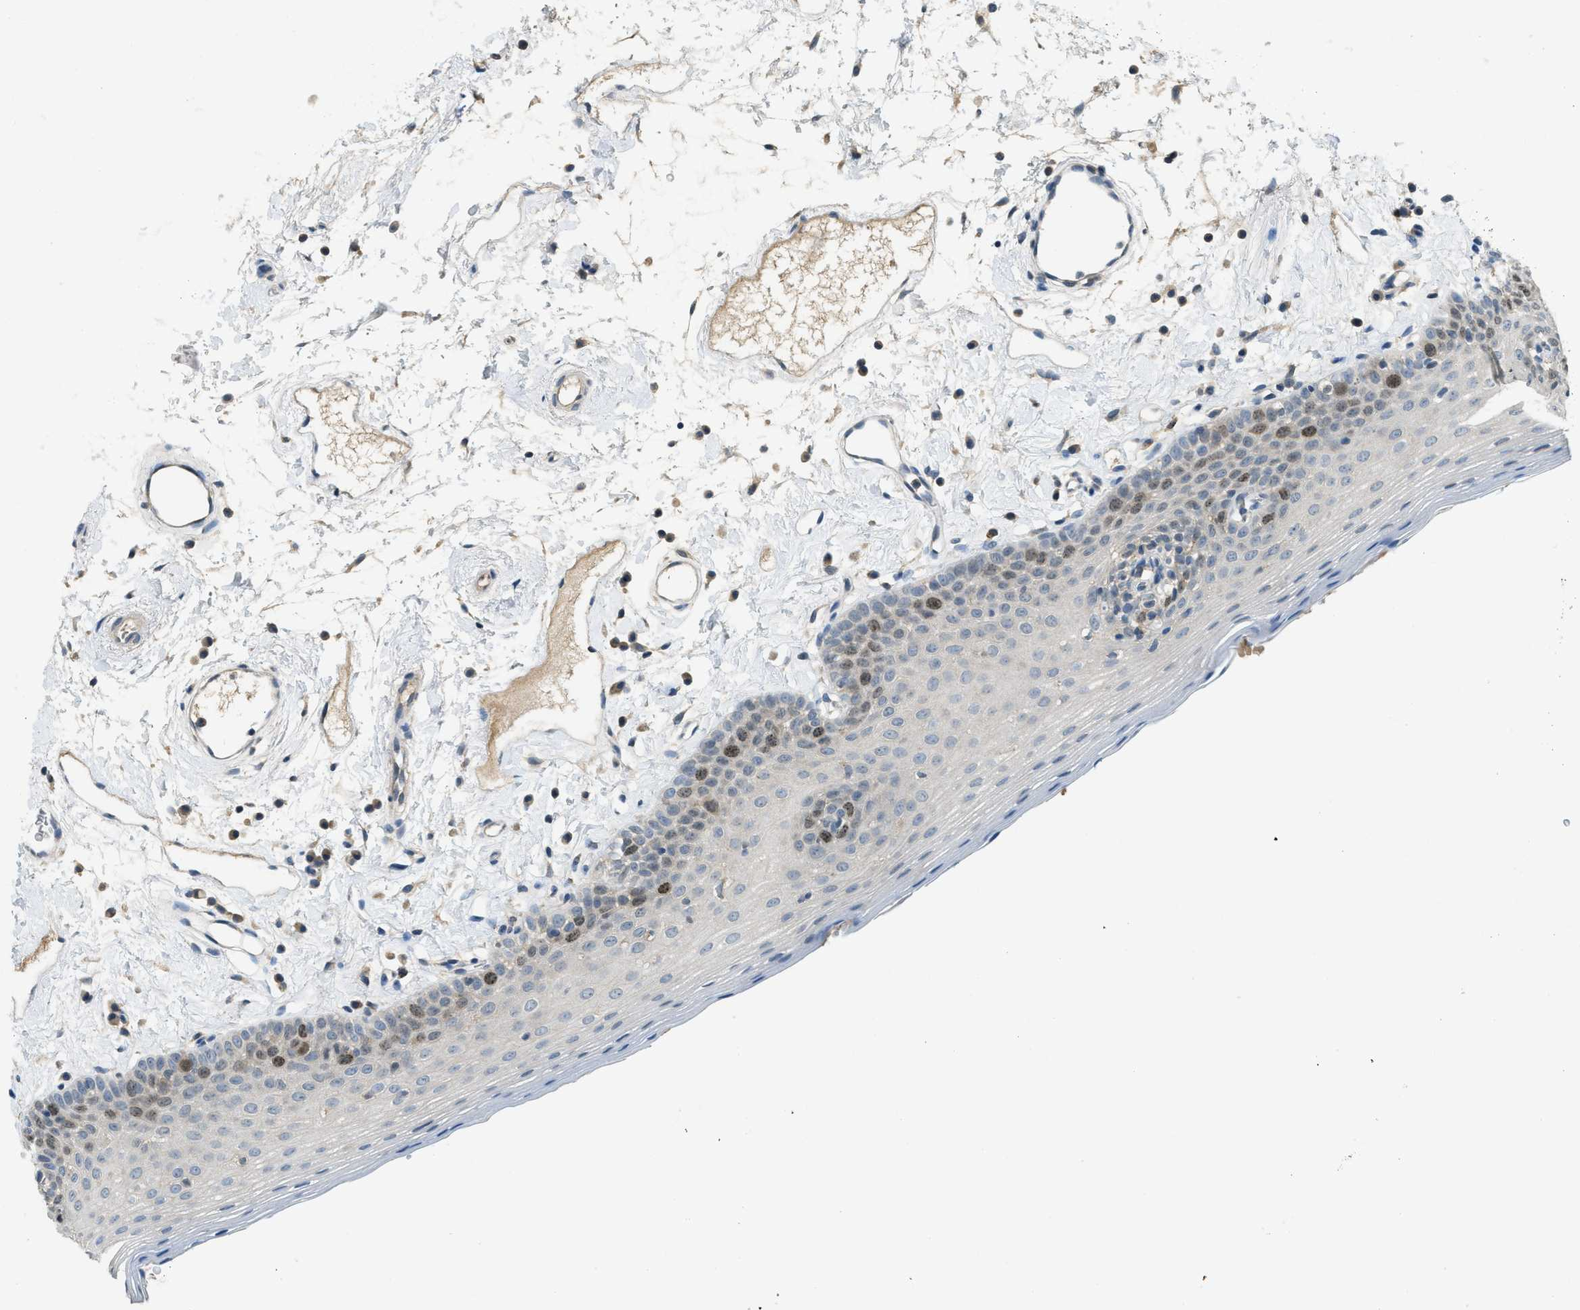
{"staining": {"intensity": "moderate", "quantity": "<25%", "location": "nuclear"}, "tissue": "oral mucosa", "cell_type": "Squamous epithelial cells", "image_type": "normal", "snomed": [{"axis": "morphology", "description": "Normal tissue, NOS"}, {"axis": "topography", "description": "Oral tissue"}], "caption": "Unremarkable oral mucosa shows moderate nuclear expression in about <25% of squamous epithelial cells, visualized by immunohistochemistry.", "gene": "MIS18A", "patient": {"sex": "male", "age": 66}}